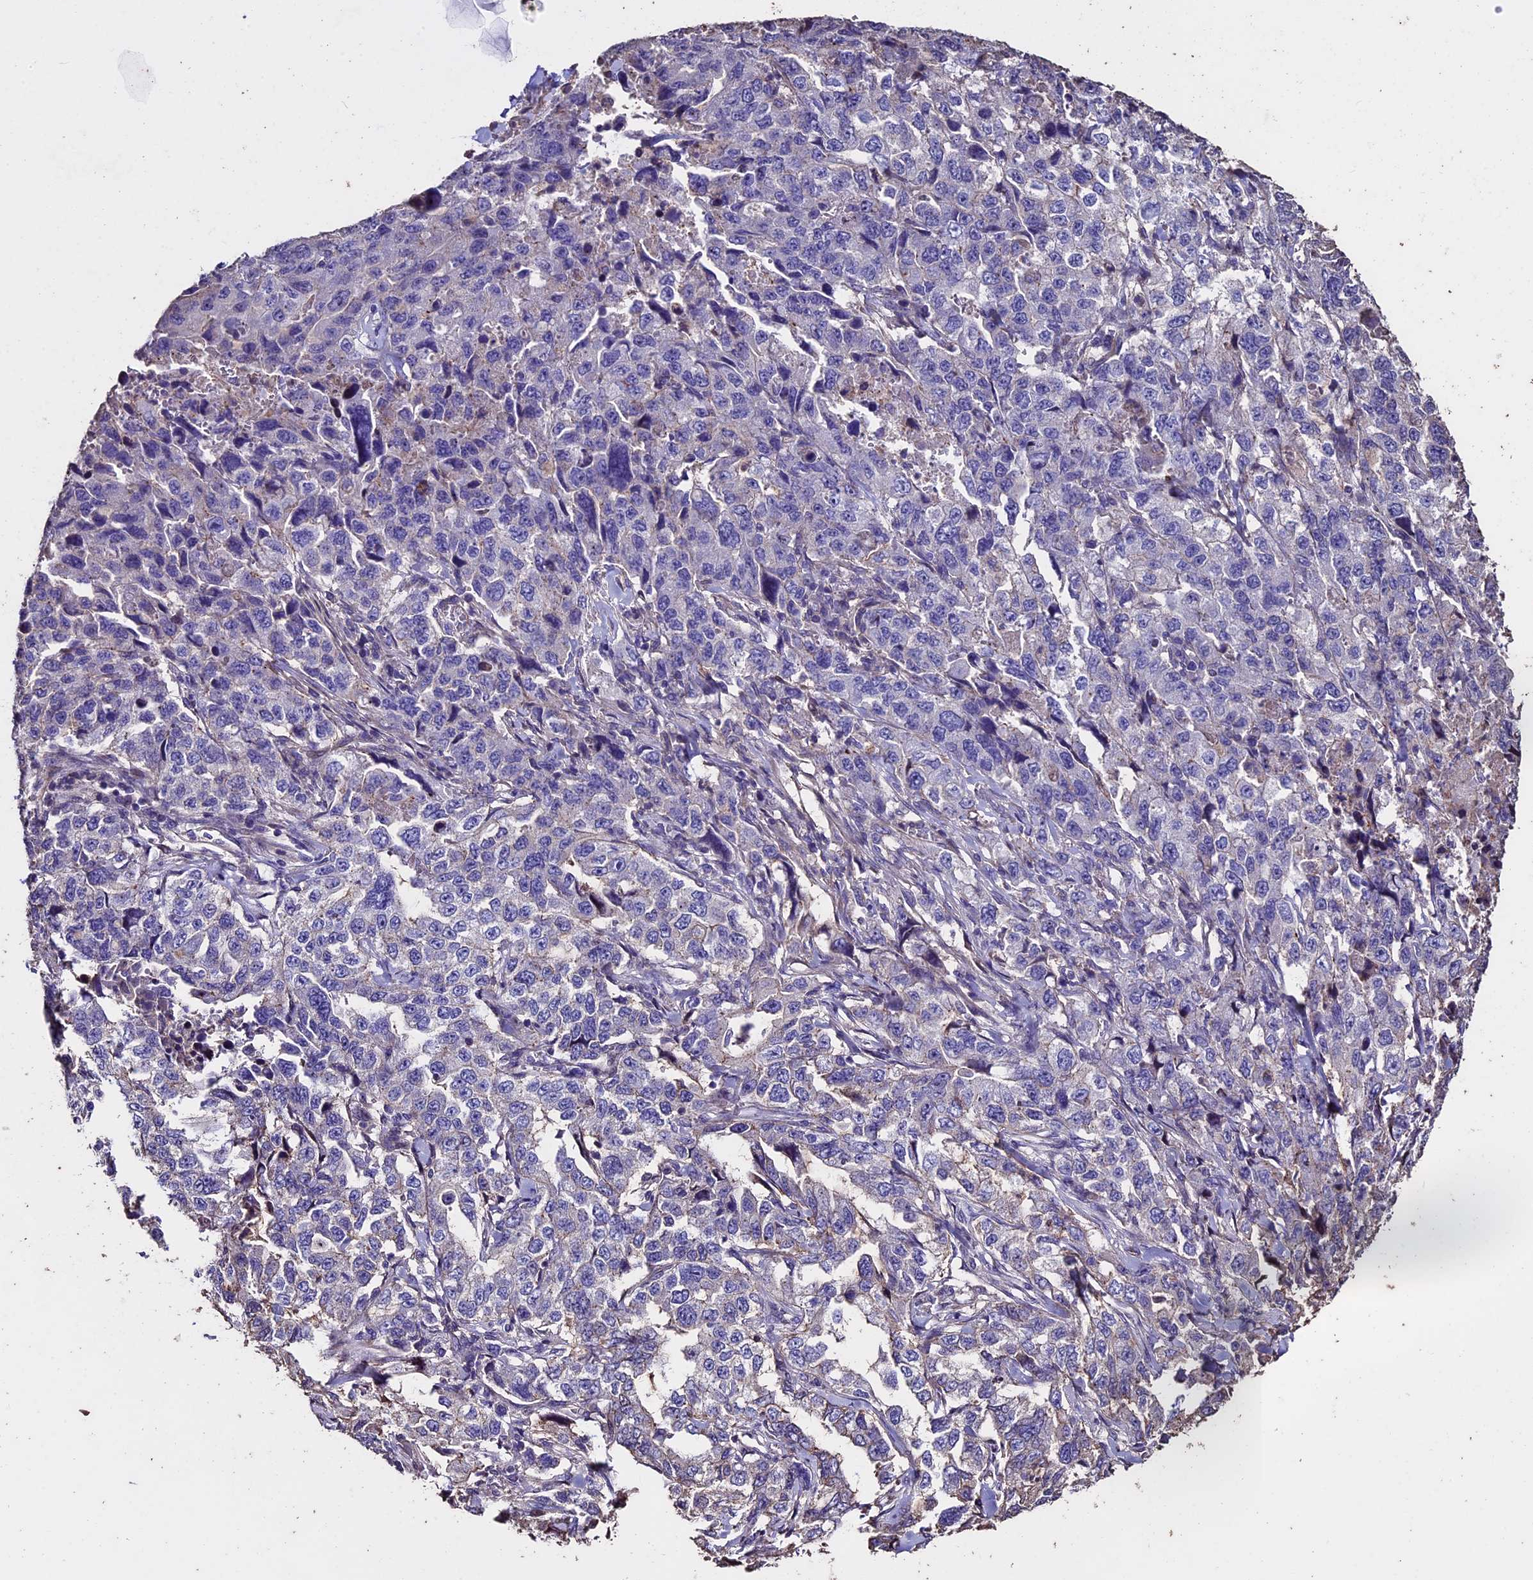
{"staining": {"intensity": "negative", "quantity": "none", "location": "none"}, "tissue": "lung cancer", "cell_type": "Tumor cells", "image_type": "cancer", "snomed": [{"axis": "morphology", "description": "Adenocarcinoma, NOS"}, {"axis": "topography", "description": "Lung"}], "caption": "There is no significant expression in tumor cells of lung cancer (adenocarcinoma).", "gene": "USB1", "patient": {"sex": "female", "age": 51}}